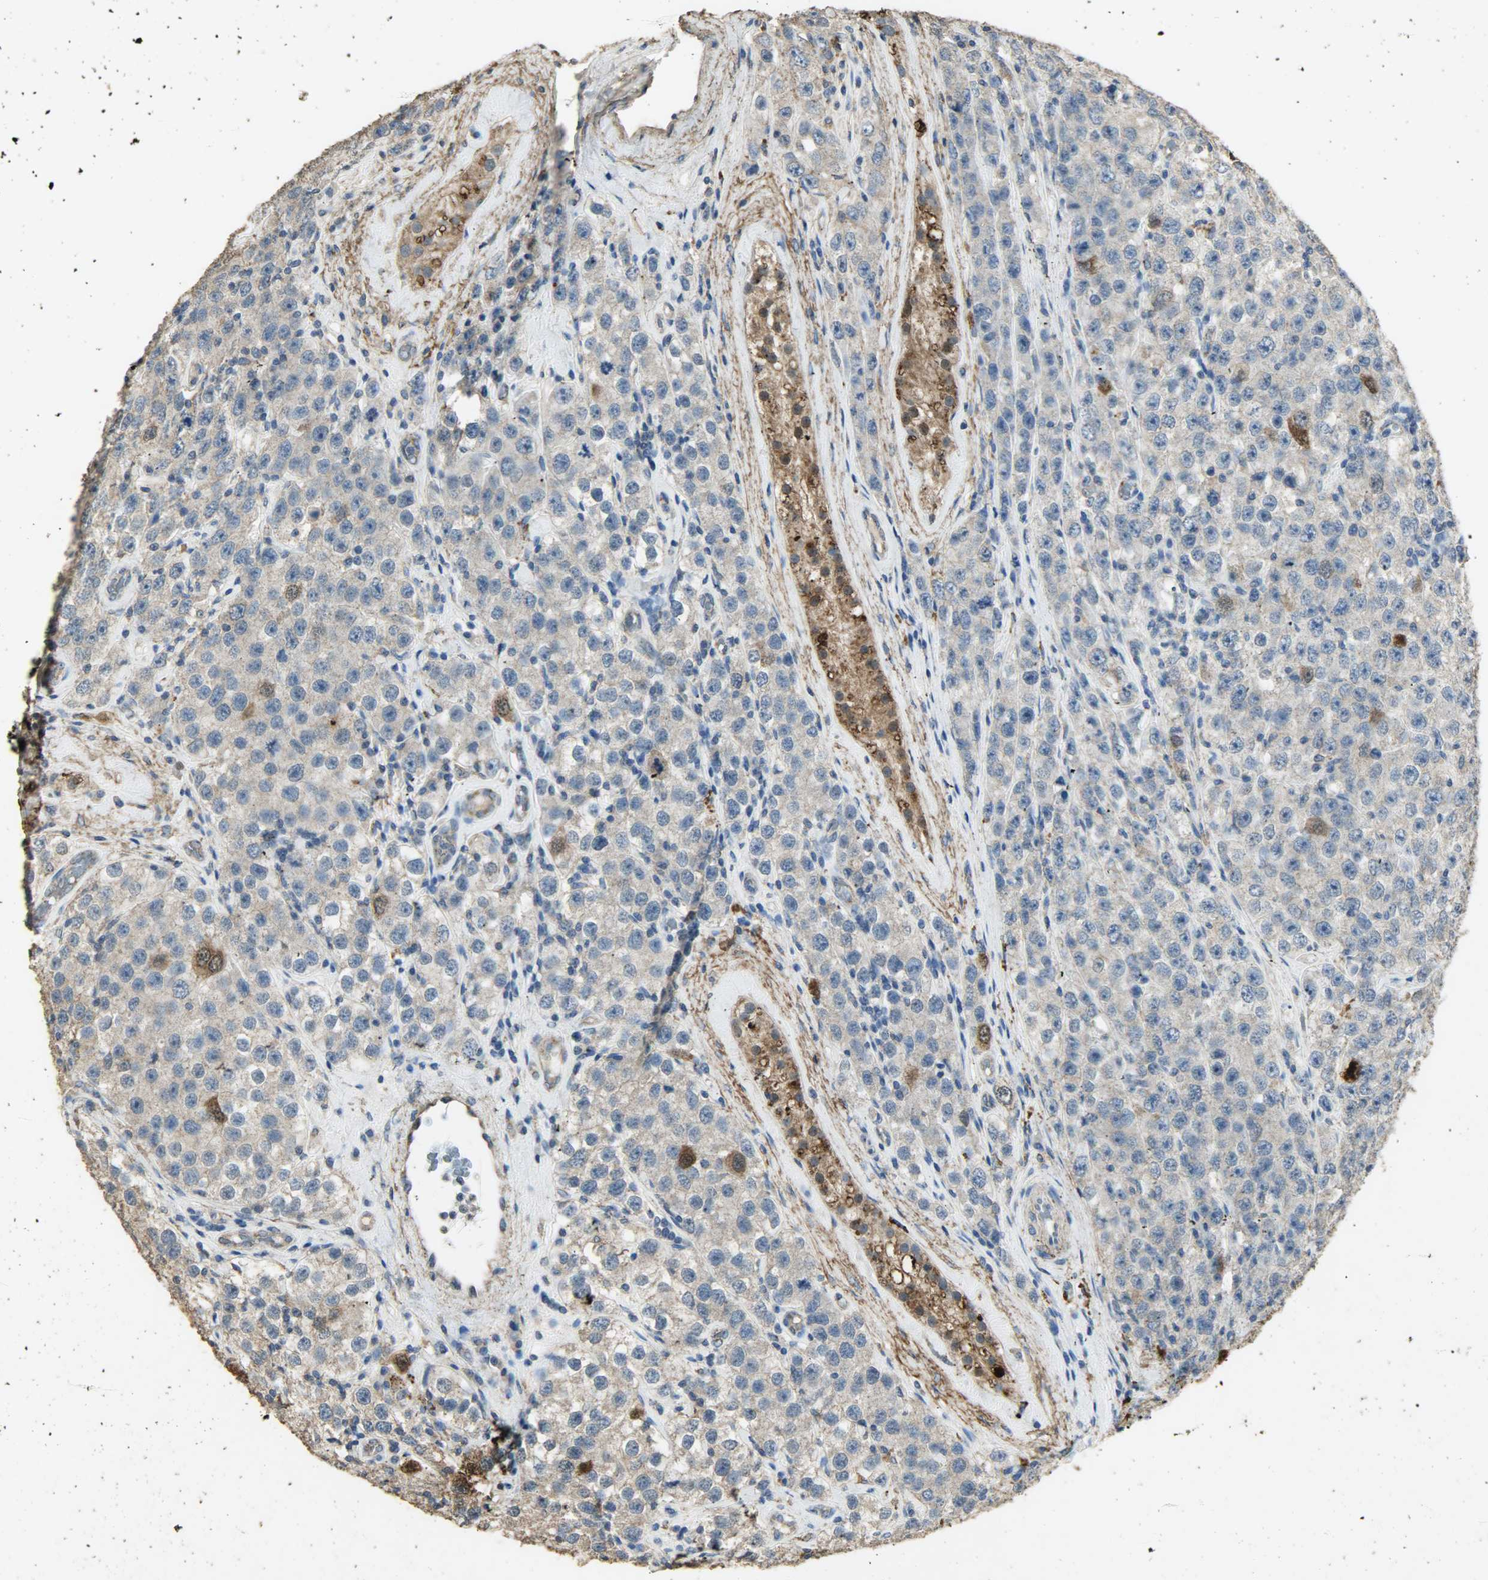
{"staining": {"intensity": "weak", "quantity": ">75%", "location": "cytoplasmic/membranous"}, "tissue": "testis cancer", "cell_type": "Tumor cells", "image_type": "cancer", "snomed": [{"axis": "morphology", "description": "Seminoma, NOS"}, {"axis": "topography", "description": "Testis"}], "caption": "Seminoma (testis) stained with a protein marker exhibits weak staining in tumor cells.", "gene": "ASB9", "patient": {"sex": "male", "age": 52}}